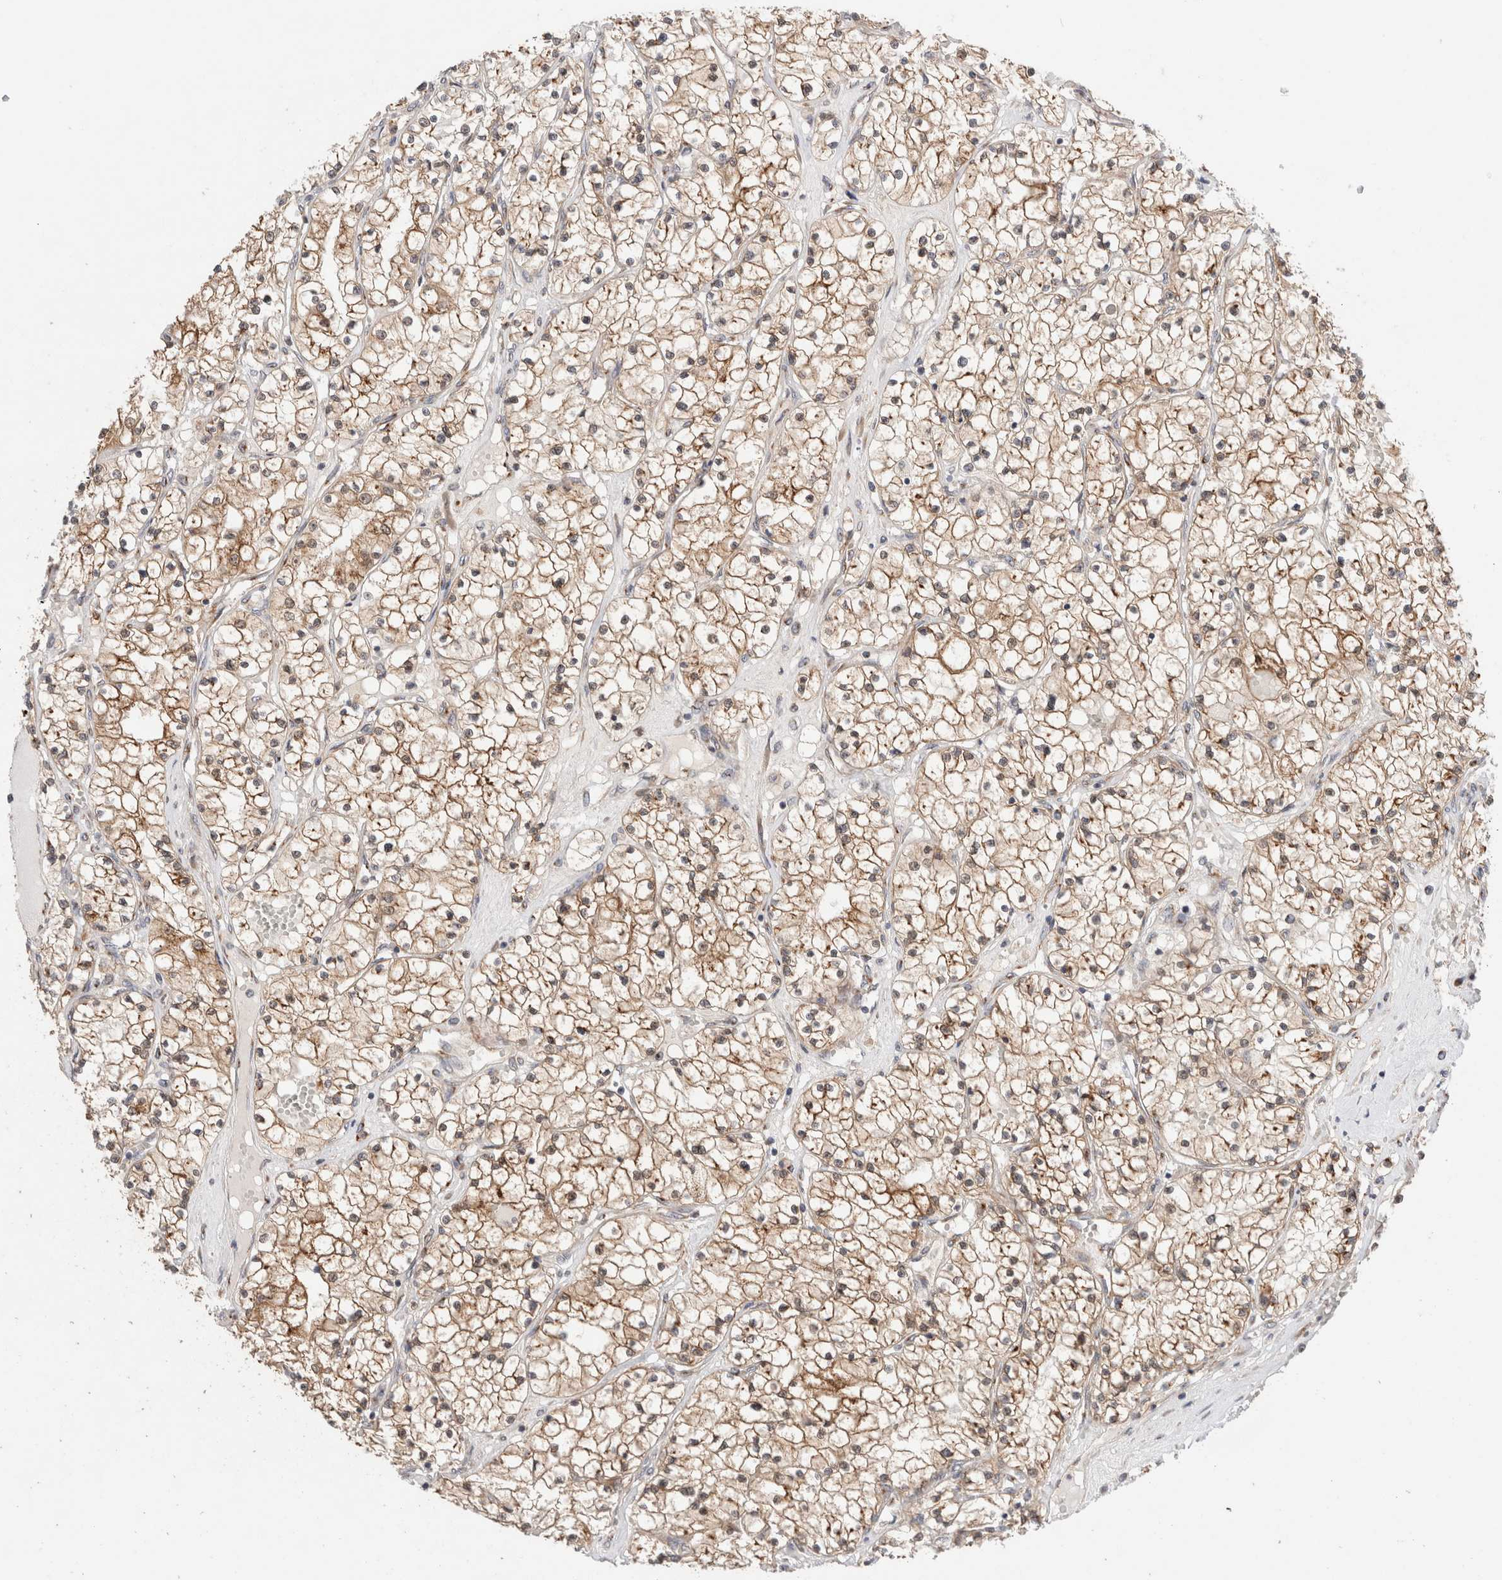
{"staining": {"intensity": "moderate", "quantity": ">75%", "location": "cytoplasmic/membranous"}, "tissue": "renal cancer", "cell_type": "Tumor cells", "image_type": "cancer", "snomed": [{"axis": "morphology", "description": "Normal tissue, NOS"}, {"axis": "morphology", "description": "Adenocarcinoma, NOS"}, {"axis": "topography", "description": "Kidney"}], "caption": "Renal cancer (adenocarcinoma) tissue reveals moderate cytoplasmic/membranous expression in approximately >75% of tumor cells", "gene": "LMAN2L", "patient": {"sex": "male", "age": 68}}